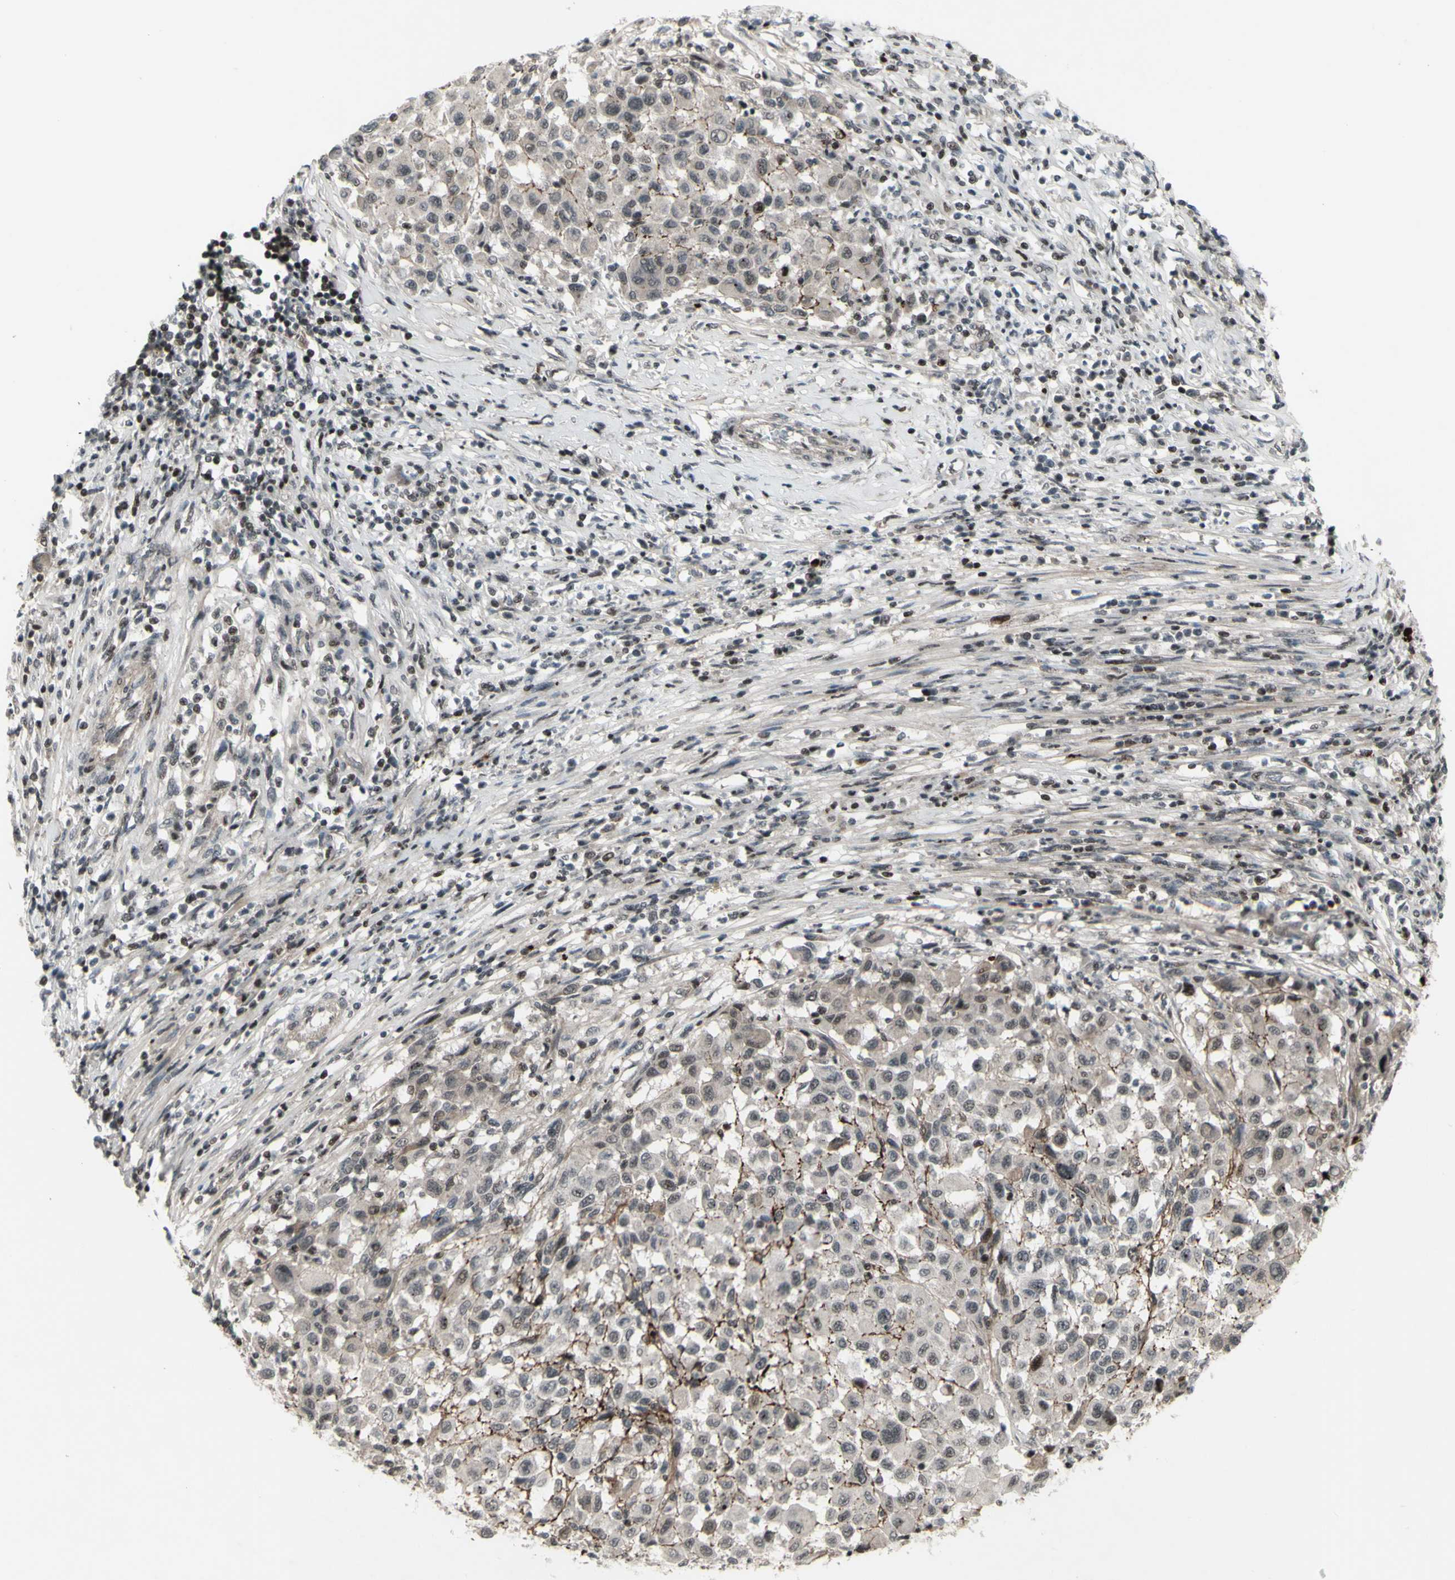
{"staining": {"intensity": "negative", "quantity": "none", "location": "none"}, "tissue": "melanoma", "cell_type": "Tumor cells", "image_type": "cancer", "snomed": [{"axis": "morphology", "description": "Malignant melanoma, Metastatic site"}, {"axis": "topography", "description": "Lymph node"}], "caption": "Melanoma stained for a protein using IHC shows no staining tumor cells.", "gene": "SUPT6H", "patient": {"sex": "male", "age": 61}}